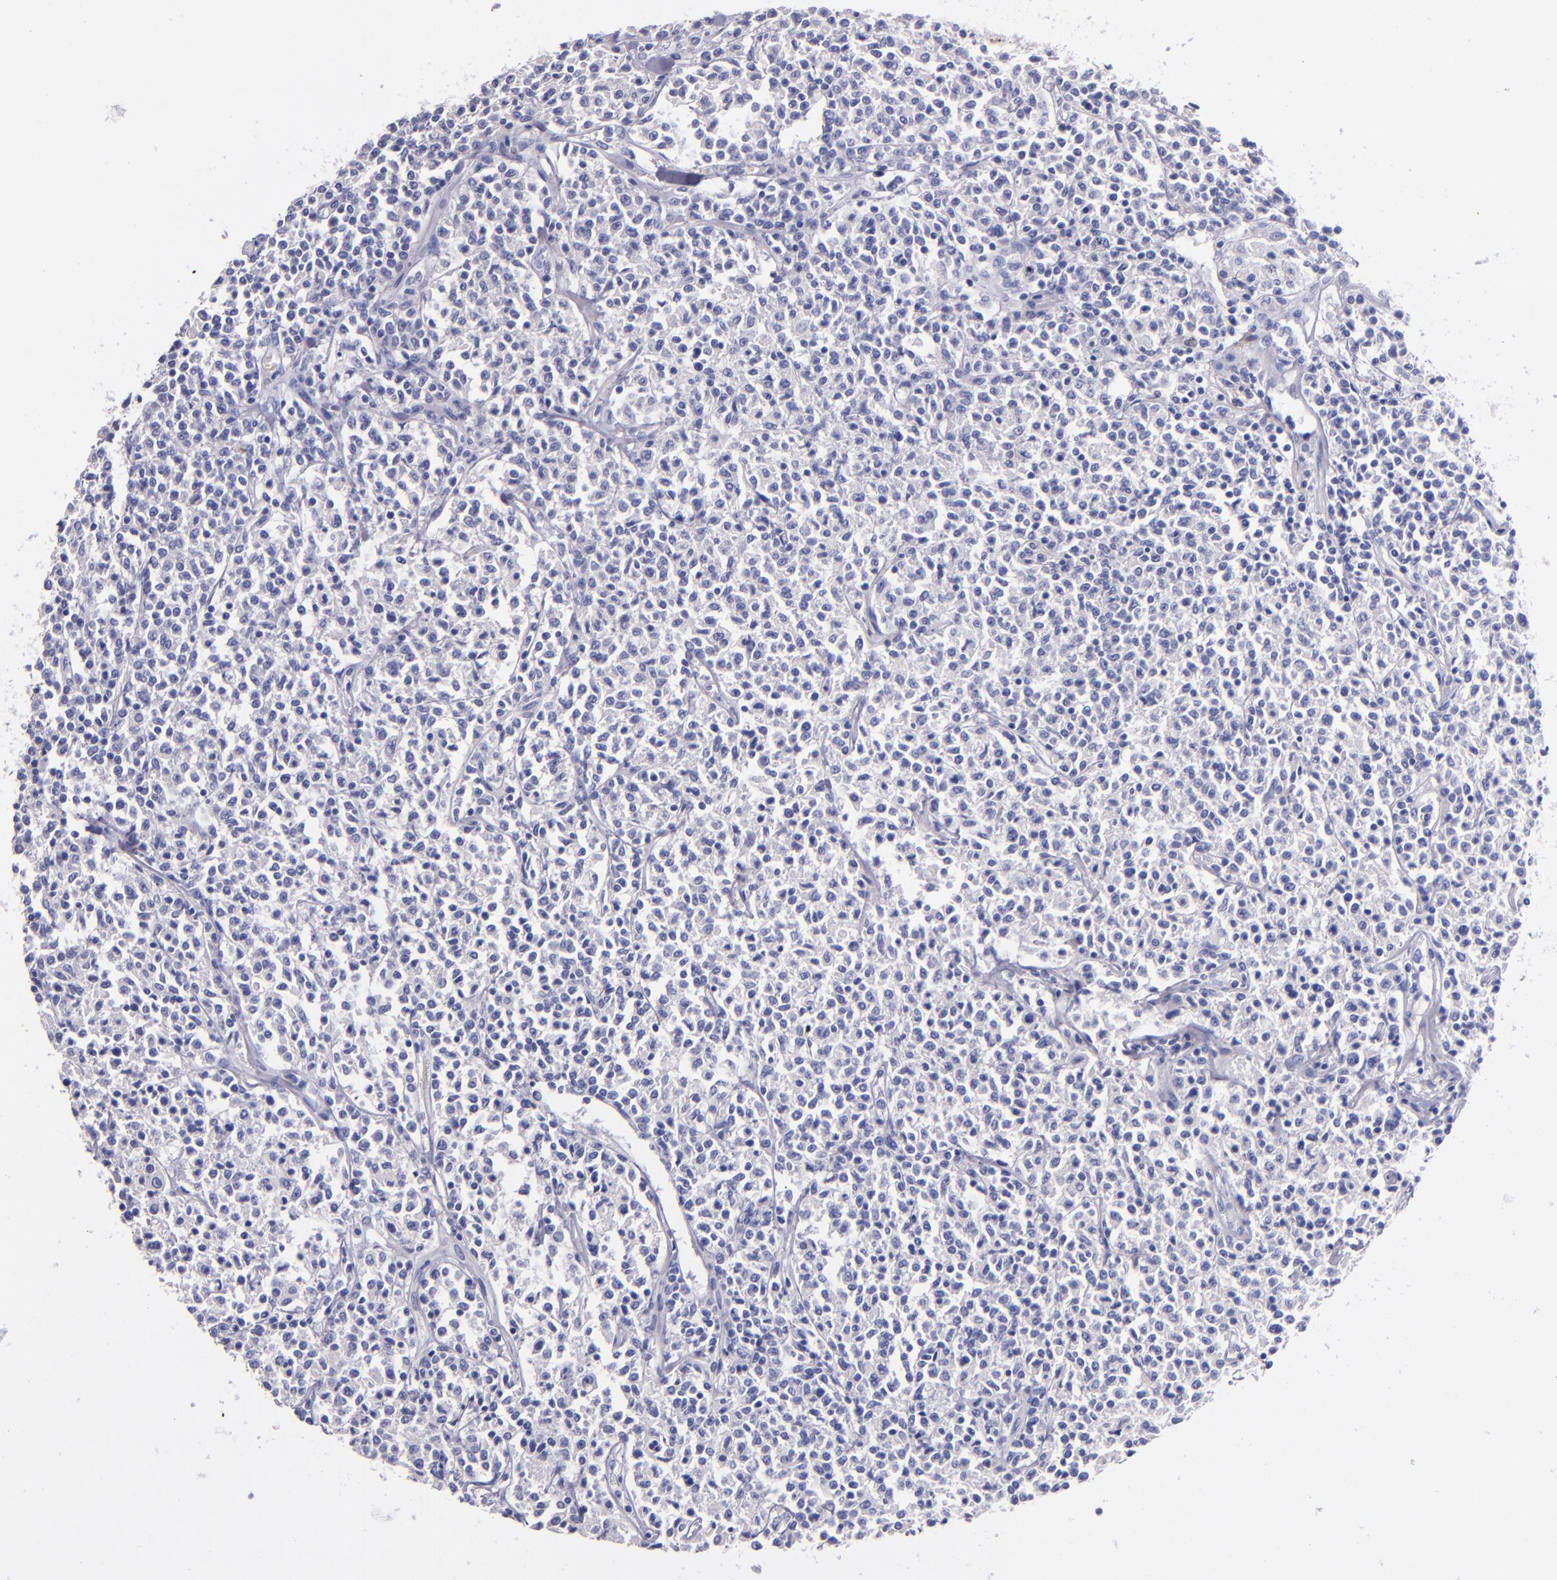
{"staining": {"intensity": "negative", "quantity": "none", "location": "none"}, "tissue": "lymphoma", "cell_type": "Tumor cells", "image_type": "cancer", "snomed": [{"axis": "morphology", "description": "Malignant lymphoma, non-Hodgkin's type, Low grade"}, {"axis": "topography", "description": "Small intestine"}], "caption": "This image is of malignant lymphoma, non-Hodgkin's type (low-grade) stained with immunohistochemistry to label a protein in brown with the nuclei are counter-stained blue. There is no staining in tumor cells.", "gene": "F13A1", "patient": {"sex": "female", "age": 59}}